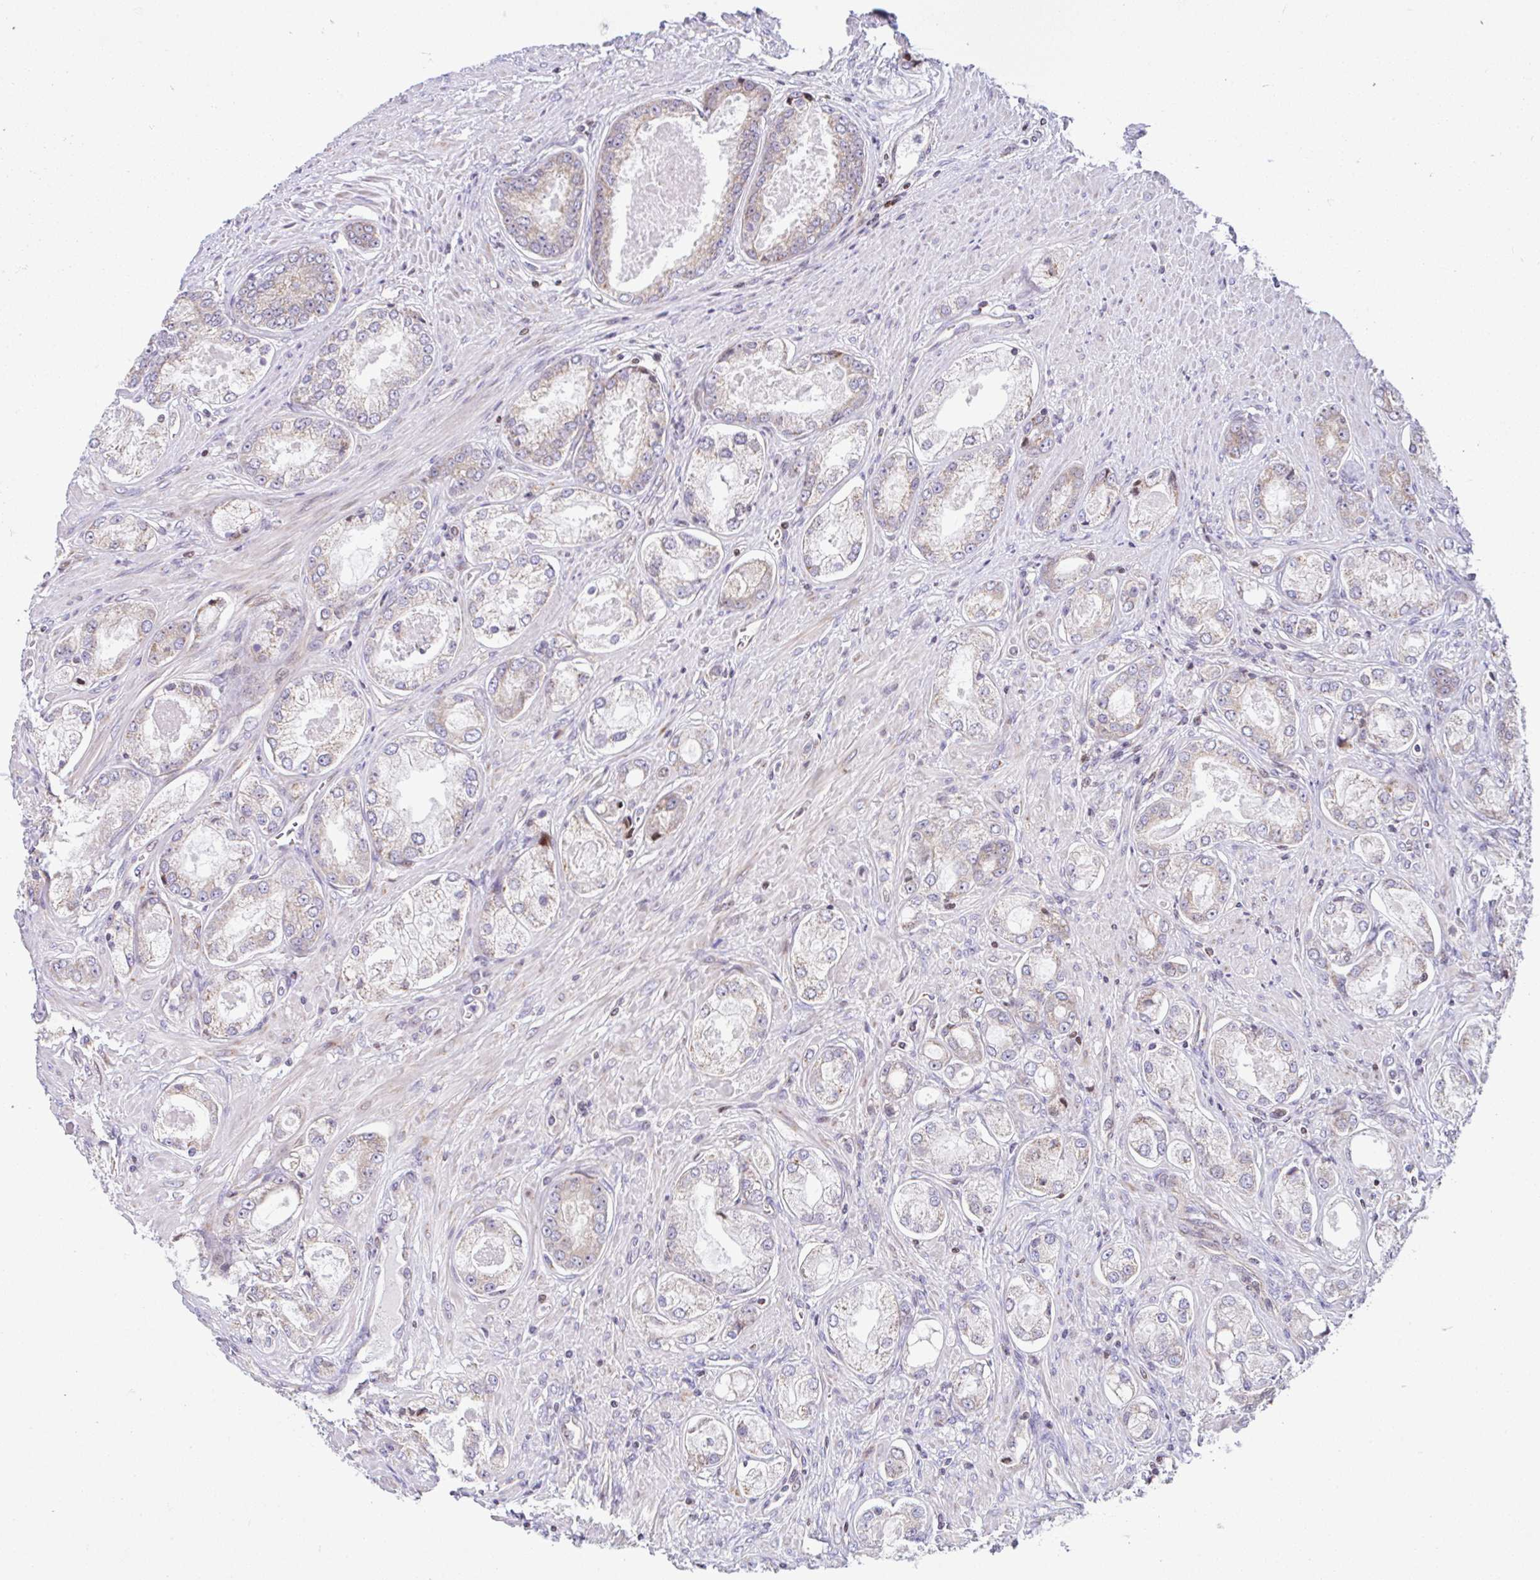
{"staining": {"intensity": "negative", "quantity": "none", "location": "none"}, "tissue": "prostate cancer", "cell_type": "Tumor cells", "image_type": "cancer", "snomed": [{"axis": "morphology", "description": "Adenocarcinoma, Low grade"}, {"axis": "topography", "description": "Prostate"}], "caption": "High magnification brightfield microscopy of adenocarcinoma (low-grade) (prostate) stained with DAB (brown) and counterstained with hematoxylin (blue): tumor cells show no significant staining.", "gene": "FIGNL1", "patient": {"sex": "male", "age": 68}}